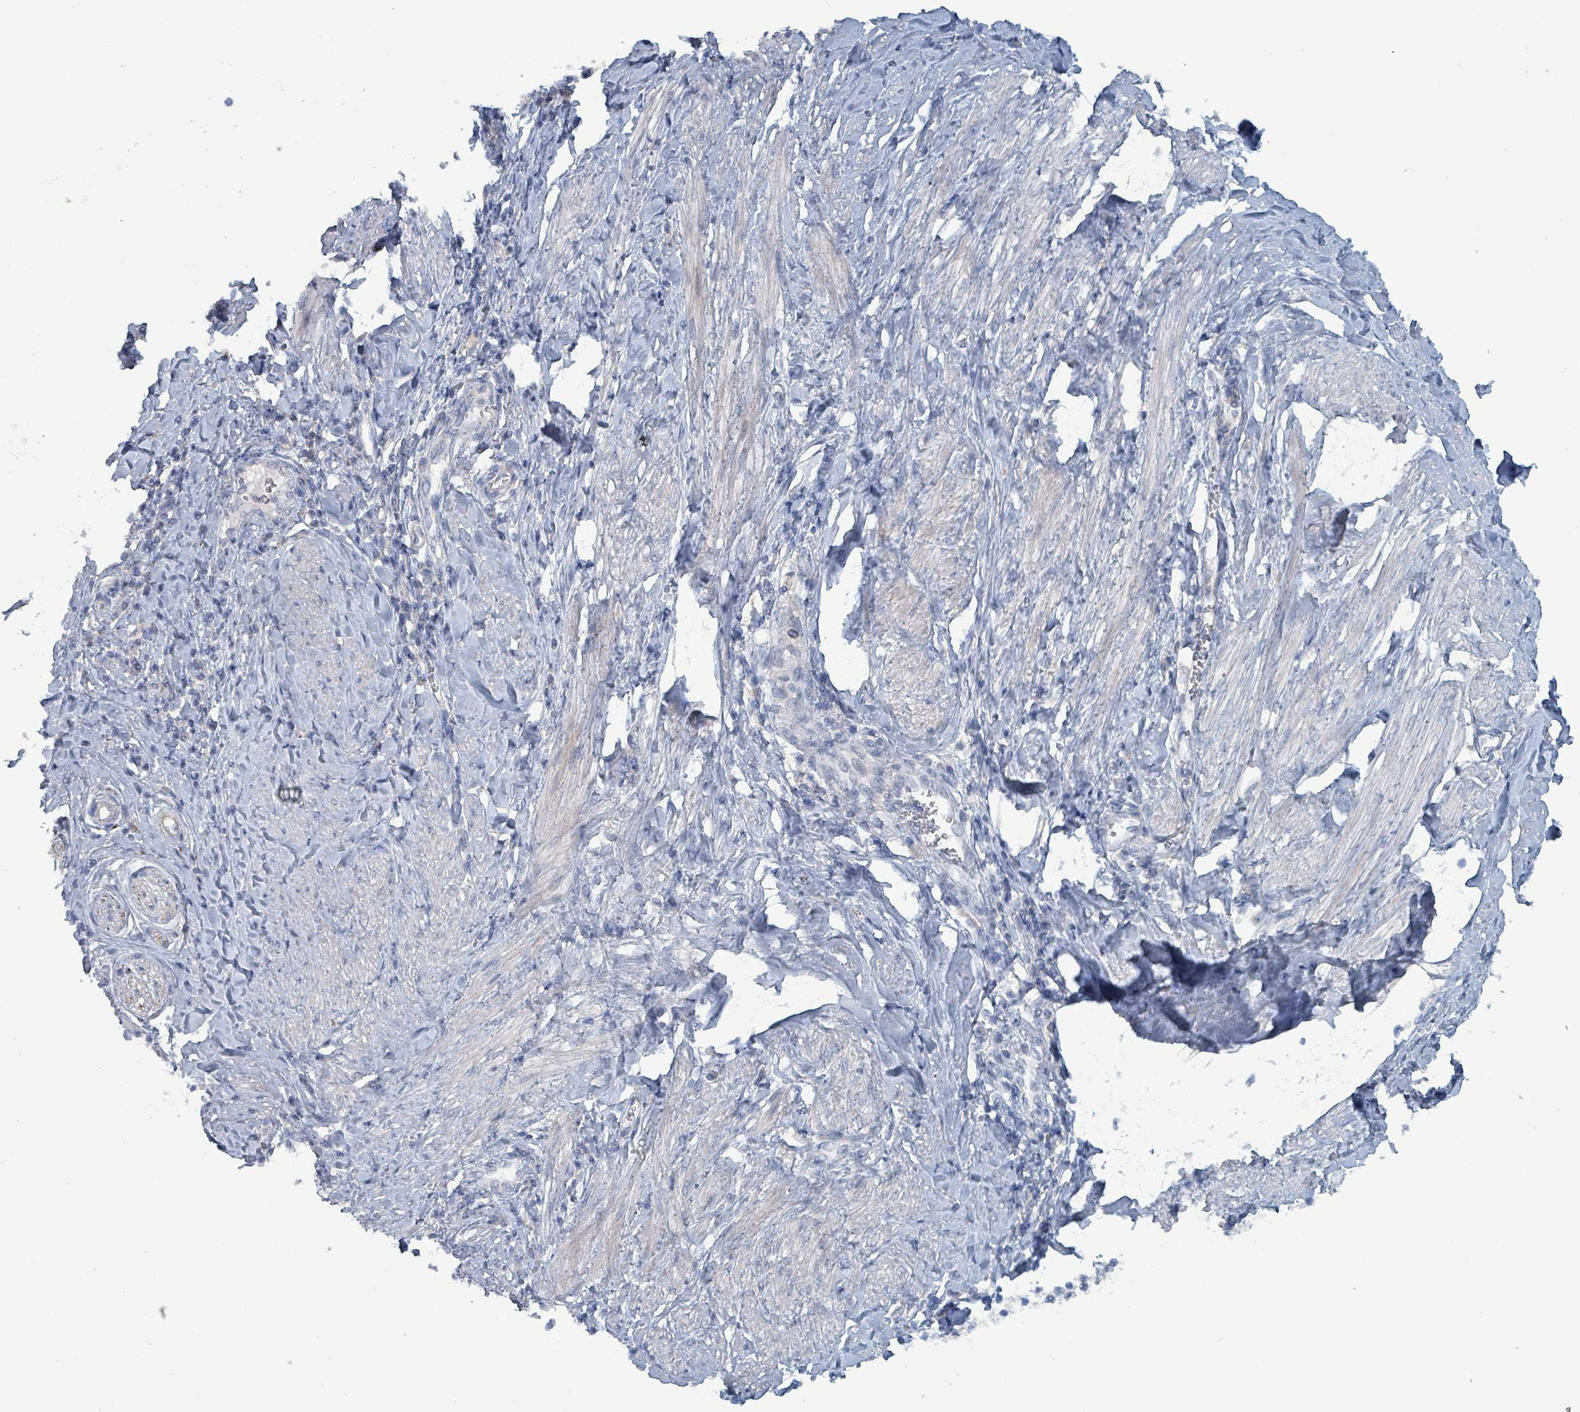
{"staining": {"intensity": "negative", "quantity": "none", "location": "none"}, "tissue": "cervical cancer", "cell_type": "Tumor cells", "image_type": "cancer", "snomed": [{"axis": "morphology", "description": "Squamous cell carcinoma, NOS"}, {"axis": "topography", "description": "Cervix"}], "caption": "Tumor cells are negative for protein expression in human cervical cancer.", "gene": "TAAR5", "patient": {"sex": "female", "age": 52}}